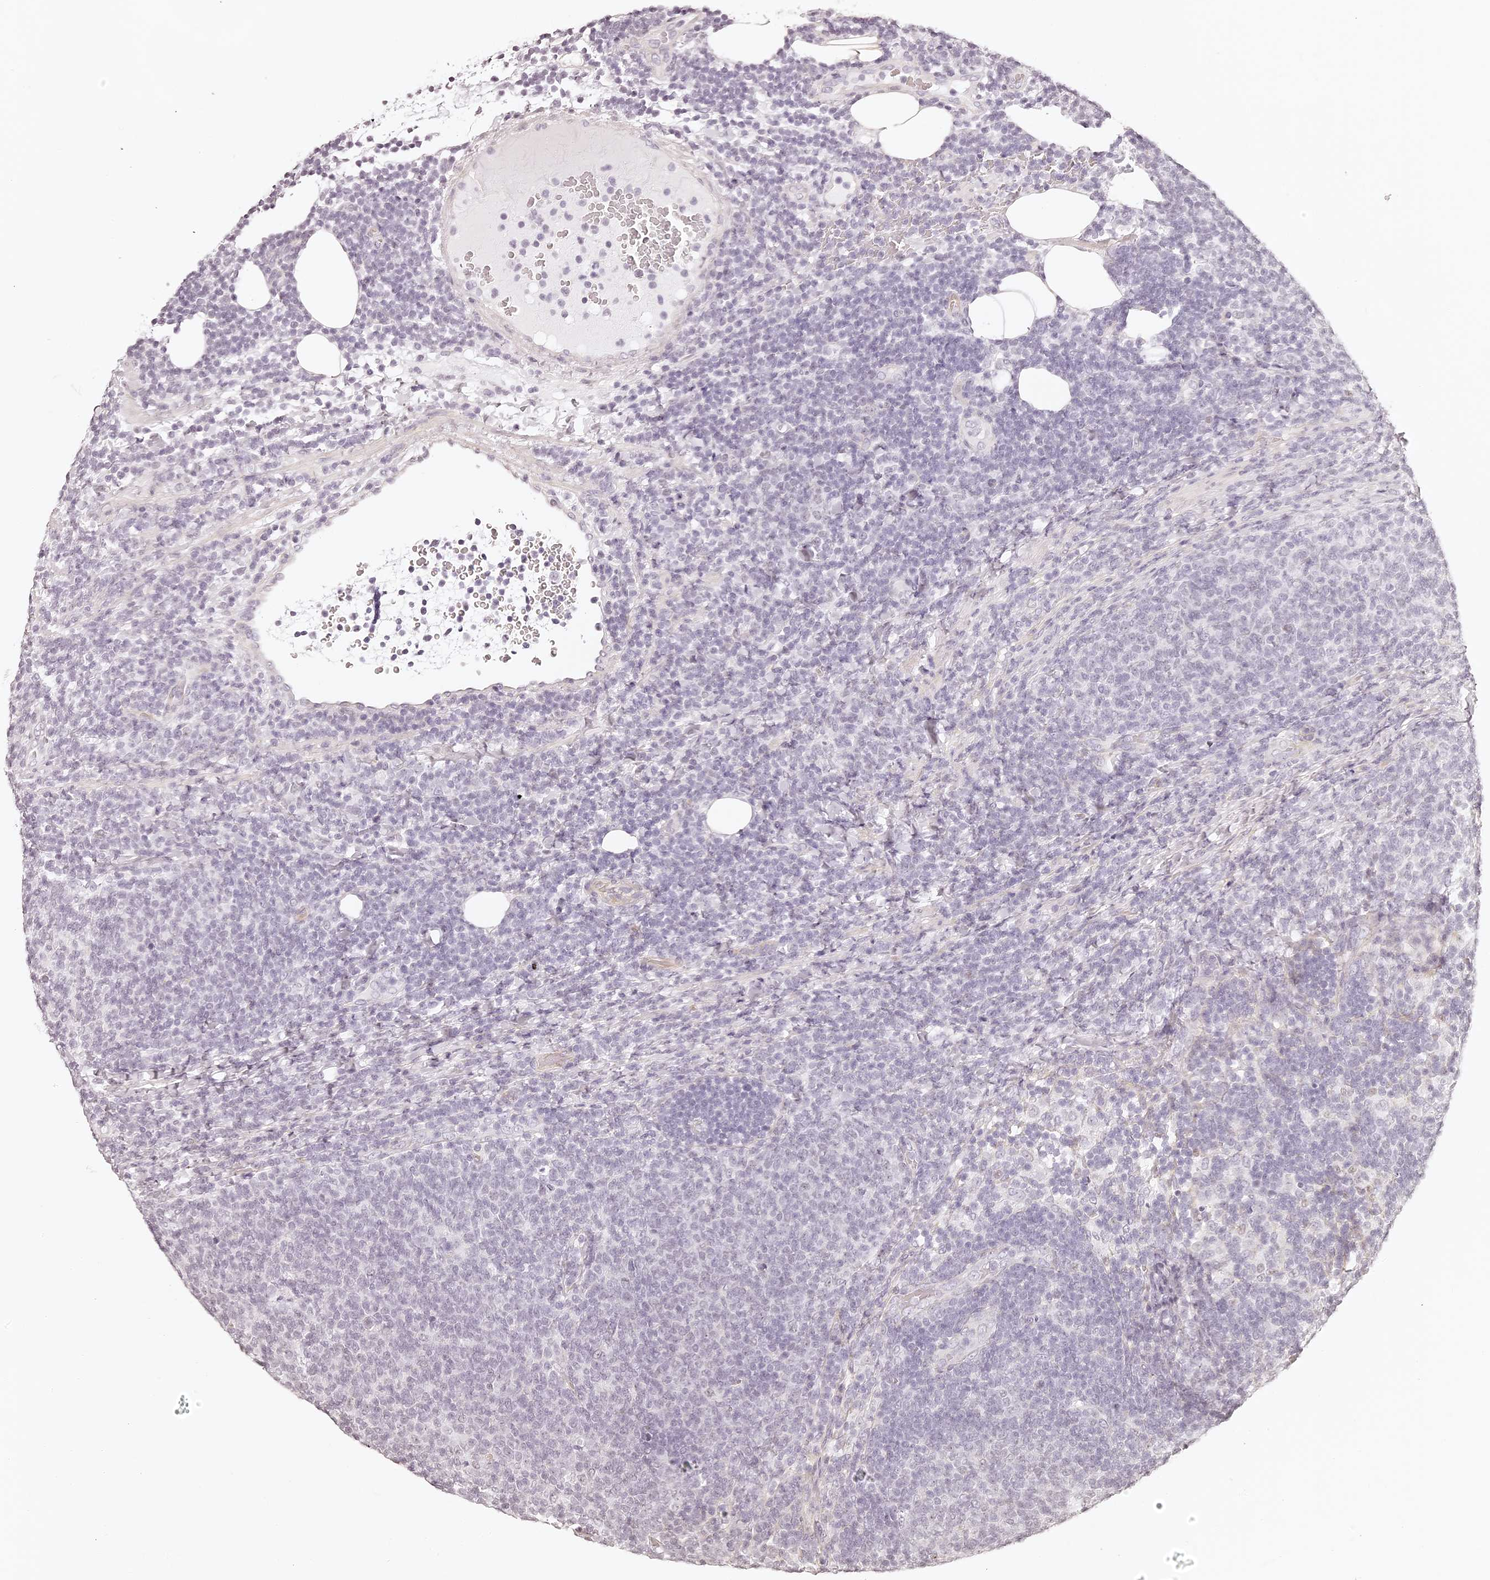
{"staining": {"intensity": "negative", "quantity": "none", "location": "none"}, "tissue": "lymphoma", "cell_type": "Tumor cells", "image_type": "cancer", "snomed": [{"axis": "morphology", "description": "Malignant lymphoma, non-Hodgkin's type, Low grade"}, {"axis": "topography", "description": "Lymph node"}], "caption": "High power microscopy histopathology image of an immunohistochemistry (IHC) histopathology image of malignant lymphoma, non-Hodgkin's type (low-grade), revealing no significant positivity in tumor cells. (DAB immunohistochemistry, high magnification).", "gene": "ELAPOR1", "patient": {"sex": "male", "age": 66}}